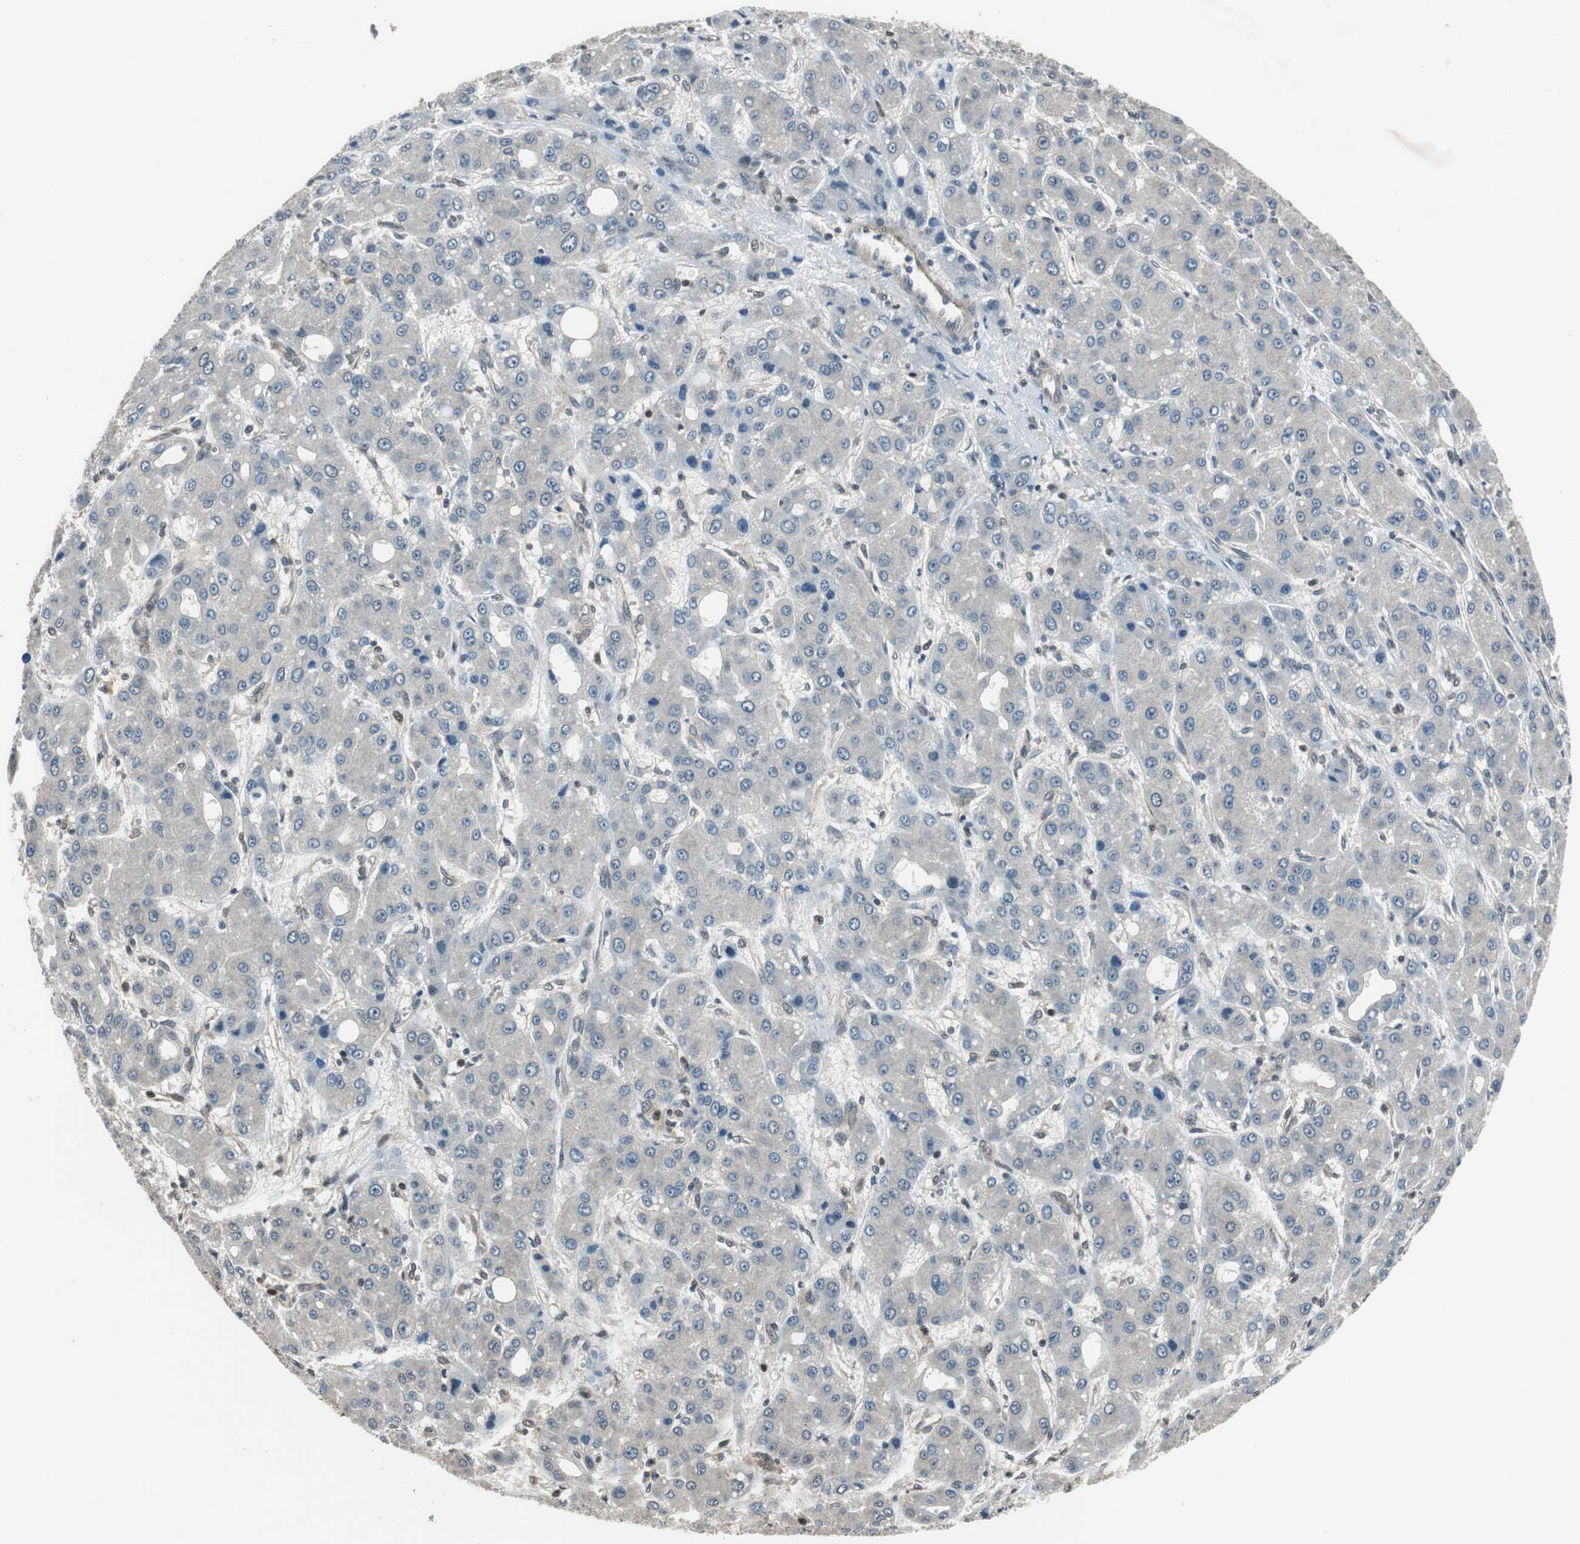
{"staining": {"intensity": "negative", "quantity": "none", "location": "none"}, "tissue": "liver cancer", "cell_type": "Tumor cells", "image_type": "cancer", "snomed": [{"axis": "morphology", "description": "Carcinoma, Hepatocellular, NOS"}, {"axis": "topography", "description": "Liver"}], "caption": "High power microscopy histopathology image of an immunohistochemistry (IHC) photomicrograph of liver hepatocellular carcinoma, revealing no significant expression in tumor cells.", "gene": "MAFB", "patient": {"sex": "male", "age": 55}}